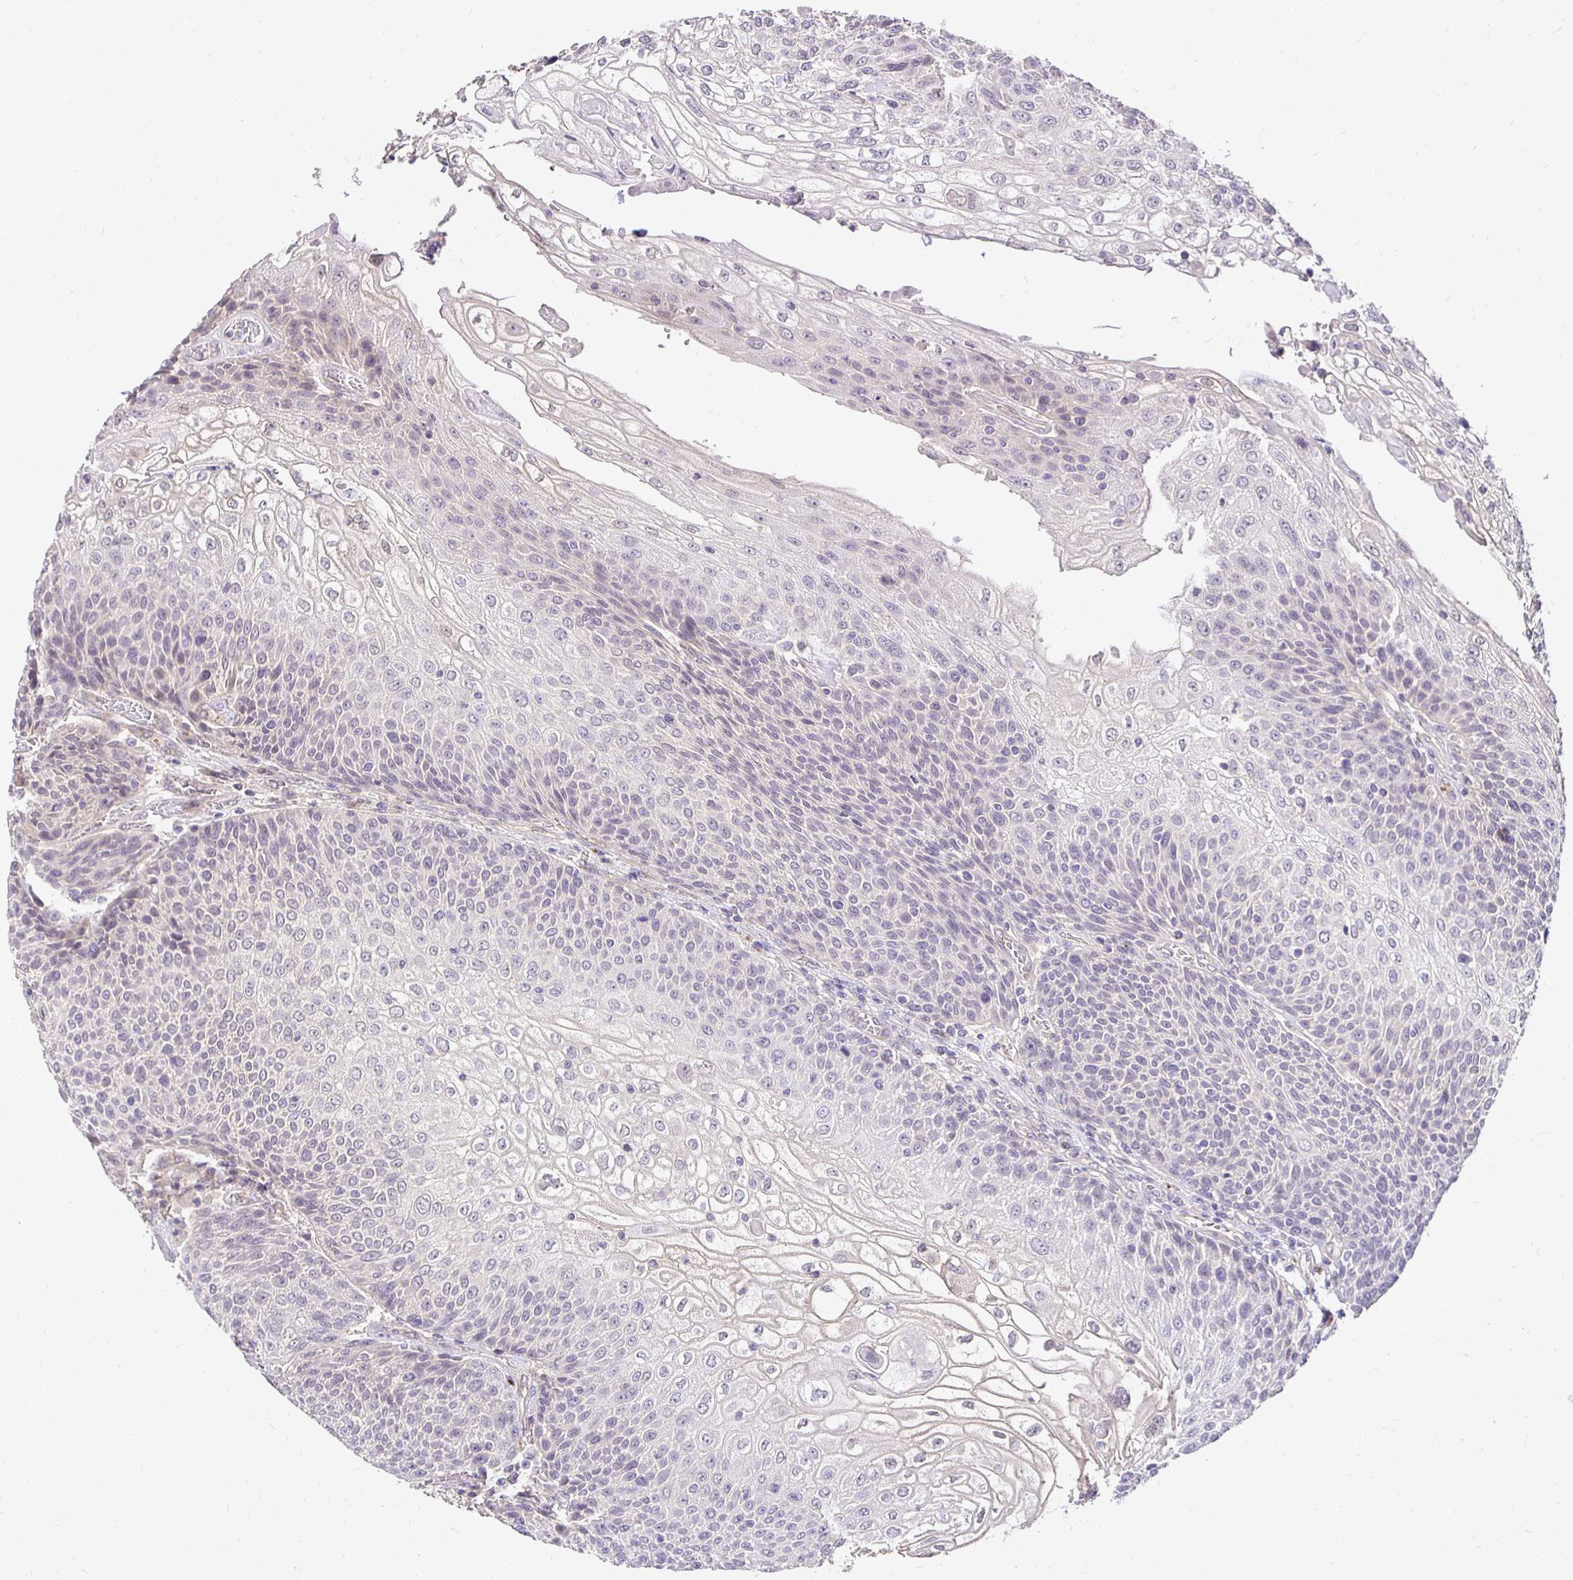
{"staining": {"intensity": "weak", "quantity": "<25%", "location": "cytoplasmic/membranous"}, "tissue": "urothelial cancer", "cell_type": "Tumor cells", "image_type": "cancer", "snomed": [{"axis": "morphology", "description": "Urothelial carcinoma, High grade"}, {"axis": "topography", "description": "Urinary bladder"}], "caption": "Immunohistochemical staining of human urothelial carcinoma (high-grade) exhibits no significant expression in tumor cells.", "gene": "SLC9A1", "patient": {"sex": "female", "age": 70}}